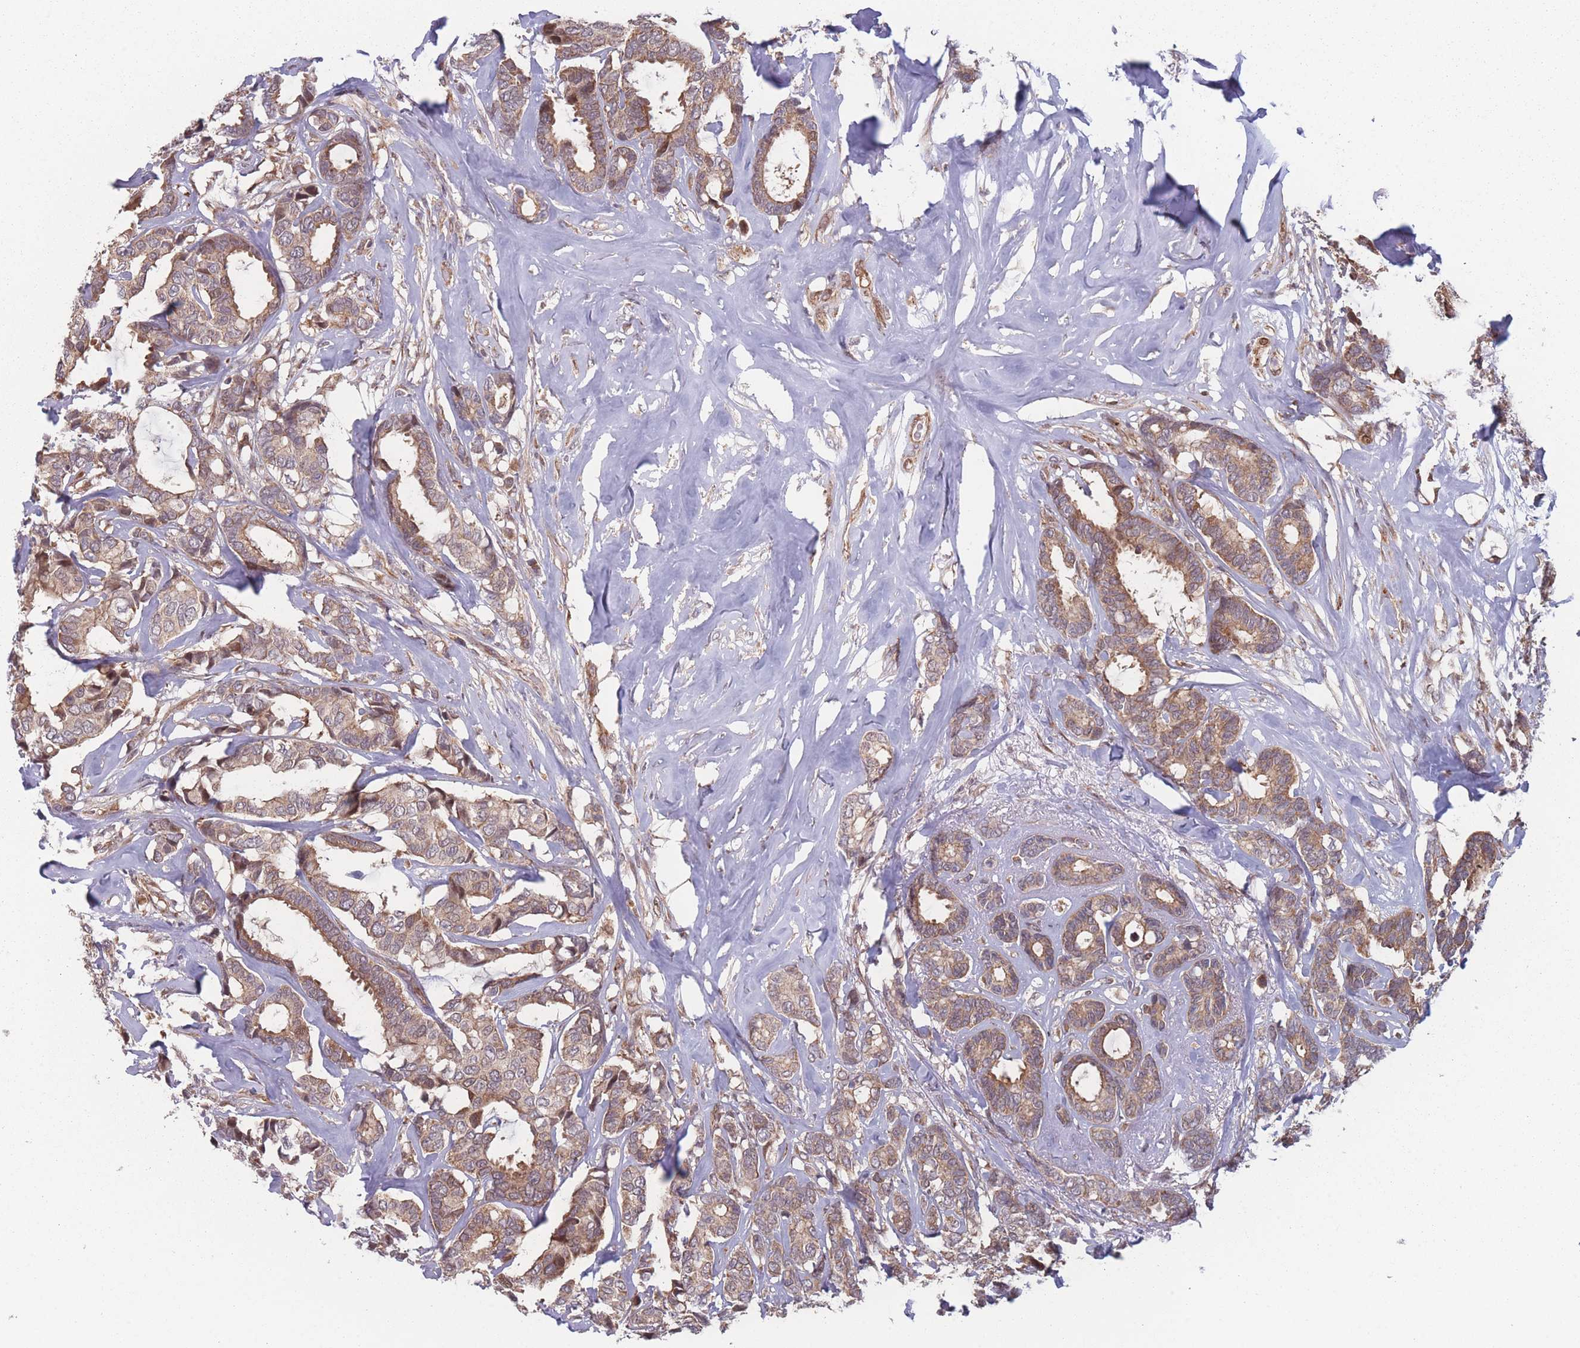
{"staining": {"intensity": "moderate", "quantity": ">75%", "location": "cytoplasmic/membranous"}, "tissue": "breast cancer", "cell_type": "Tumor cells", "image_type": "cancer", "snomed": [{"axis": "morphology", "description": "Duct carcinoma"}, {"axis": "topography", "description": "Breast"}], "caption": "This micrograph reveals IHC staining of human invasive ductal carcinoma (breast), with medium moderate cytoplasmic/membranous staining in approximately >75% of tumor cells.", "gene": "RPS18", "patient": {"sex": "female", "age": 87}}